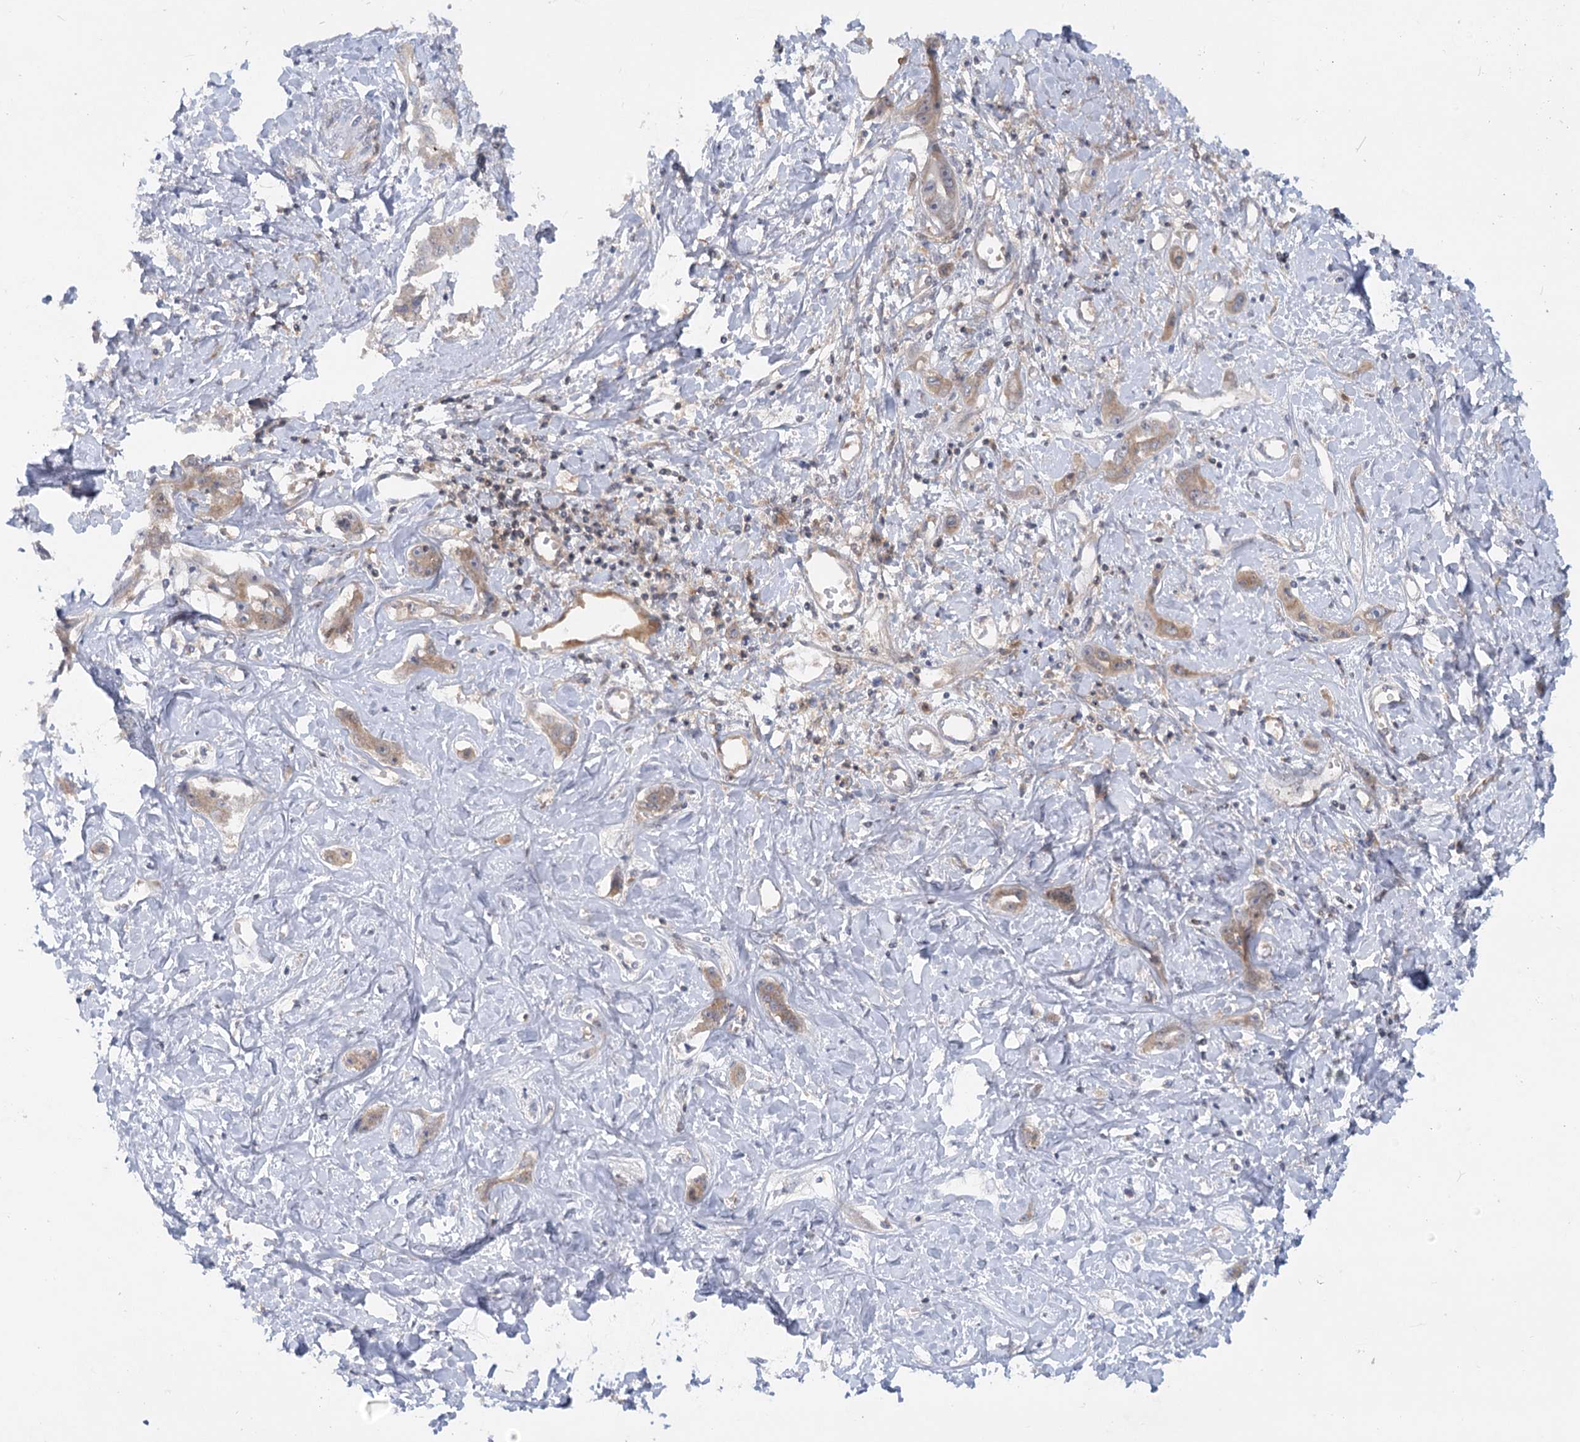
{"staining": {"intensity": "weak", "quantity": ">75%", "location": "cytoplasmic/membranous"}, "tissue": "liver cancer", "cell_type": "Tumor cells", "image_type": "cancer", "snomed": [{"axis": "morphology", "description": "Cholangiocarcinoma"}, {"axis": "topography", "description": "Liver"}], "caption": "Protein analysis of liver cancer tissue displays weak cytoplasmic/membranous positivity in about >75% of tumor cells. The protein of interest is shown in brown color, while the nuclei are stained blue.", "gene": "EFHC2", "patient": {"sex": "male", "age": 59}}